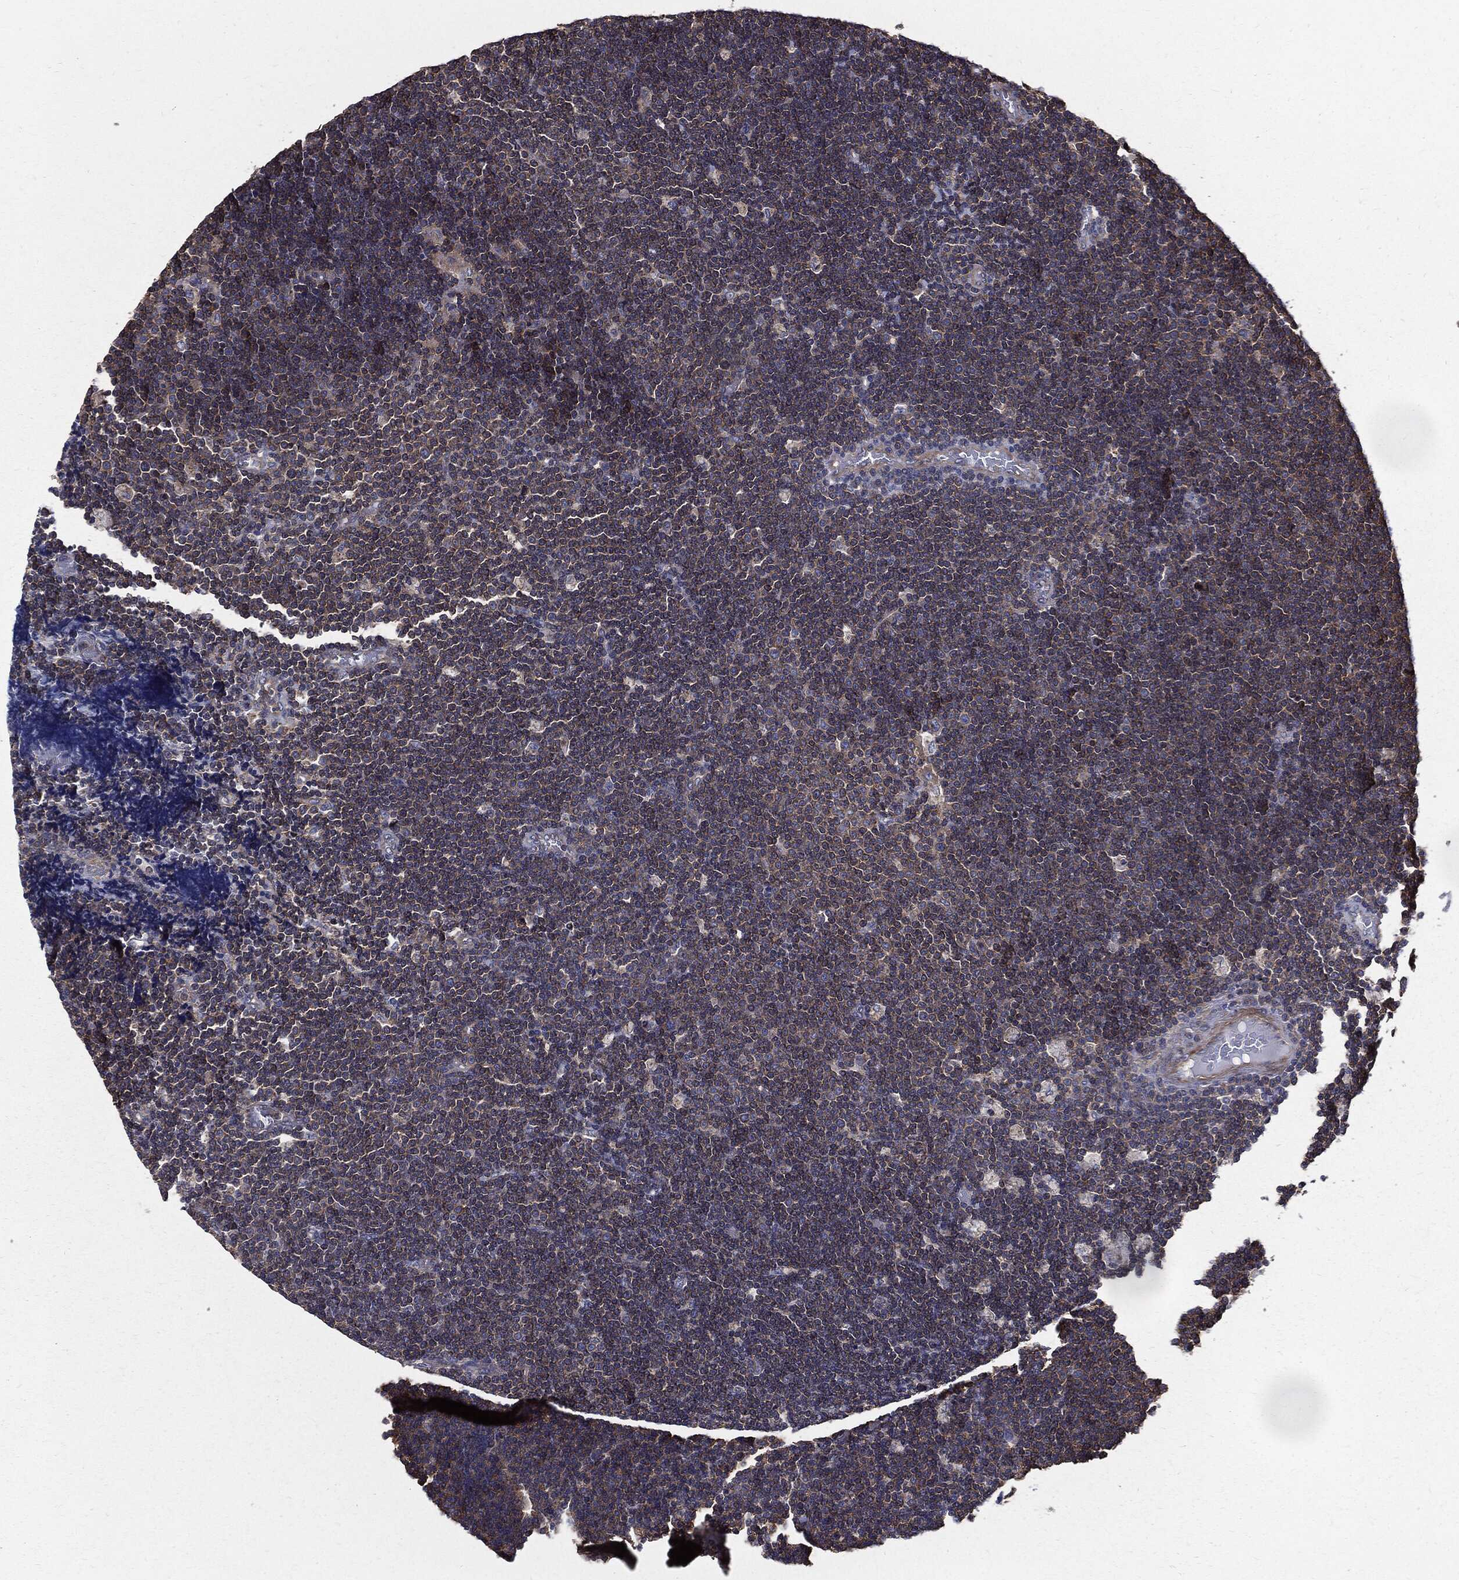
{"staining": {"intensity": "negative", "quantity": "none", "location": "none"}, "tissue": "lymphoma", "cell_type": "Tumor cells", "image_type": "cancer", "snomed": [{"axis": "morphology", "description": "Malignant lymphoma, non-Hodgkin's type, Low grade"}, {"axis": "topography", "description": "Brain"}], "caption": "This is an immunohistochemistry photomicrograph of lymphoma. There is no expression in tumor cells.", "gene": "PDCD6IP", "patient": {"sex": "female", "age": 66}}